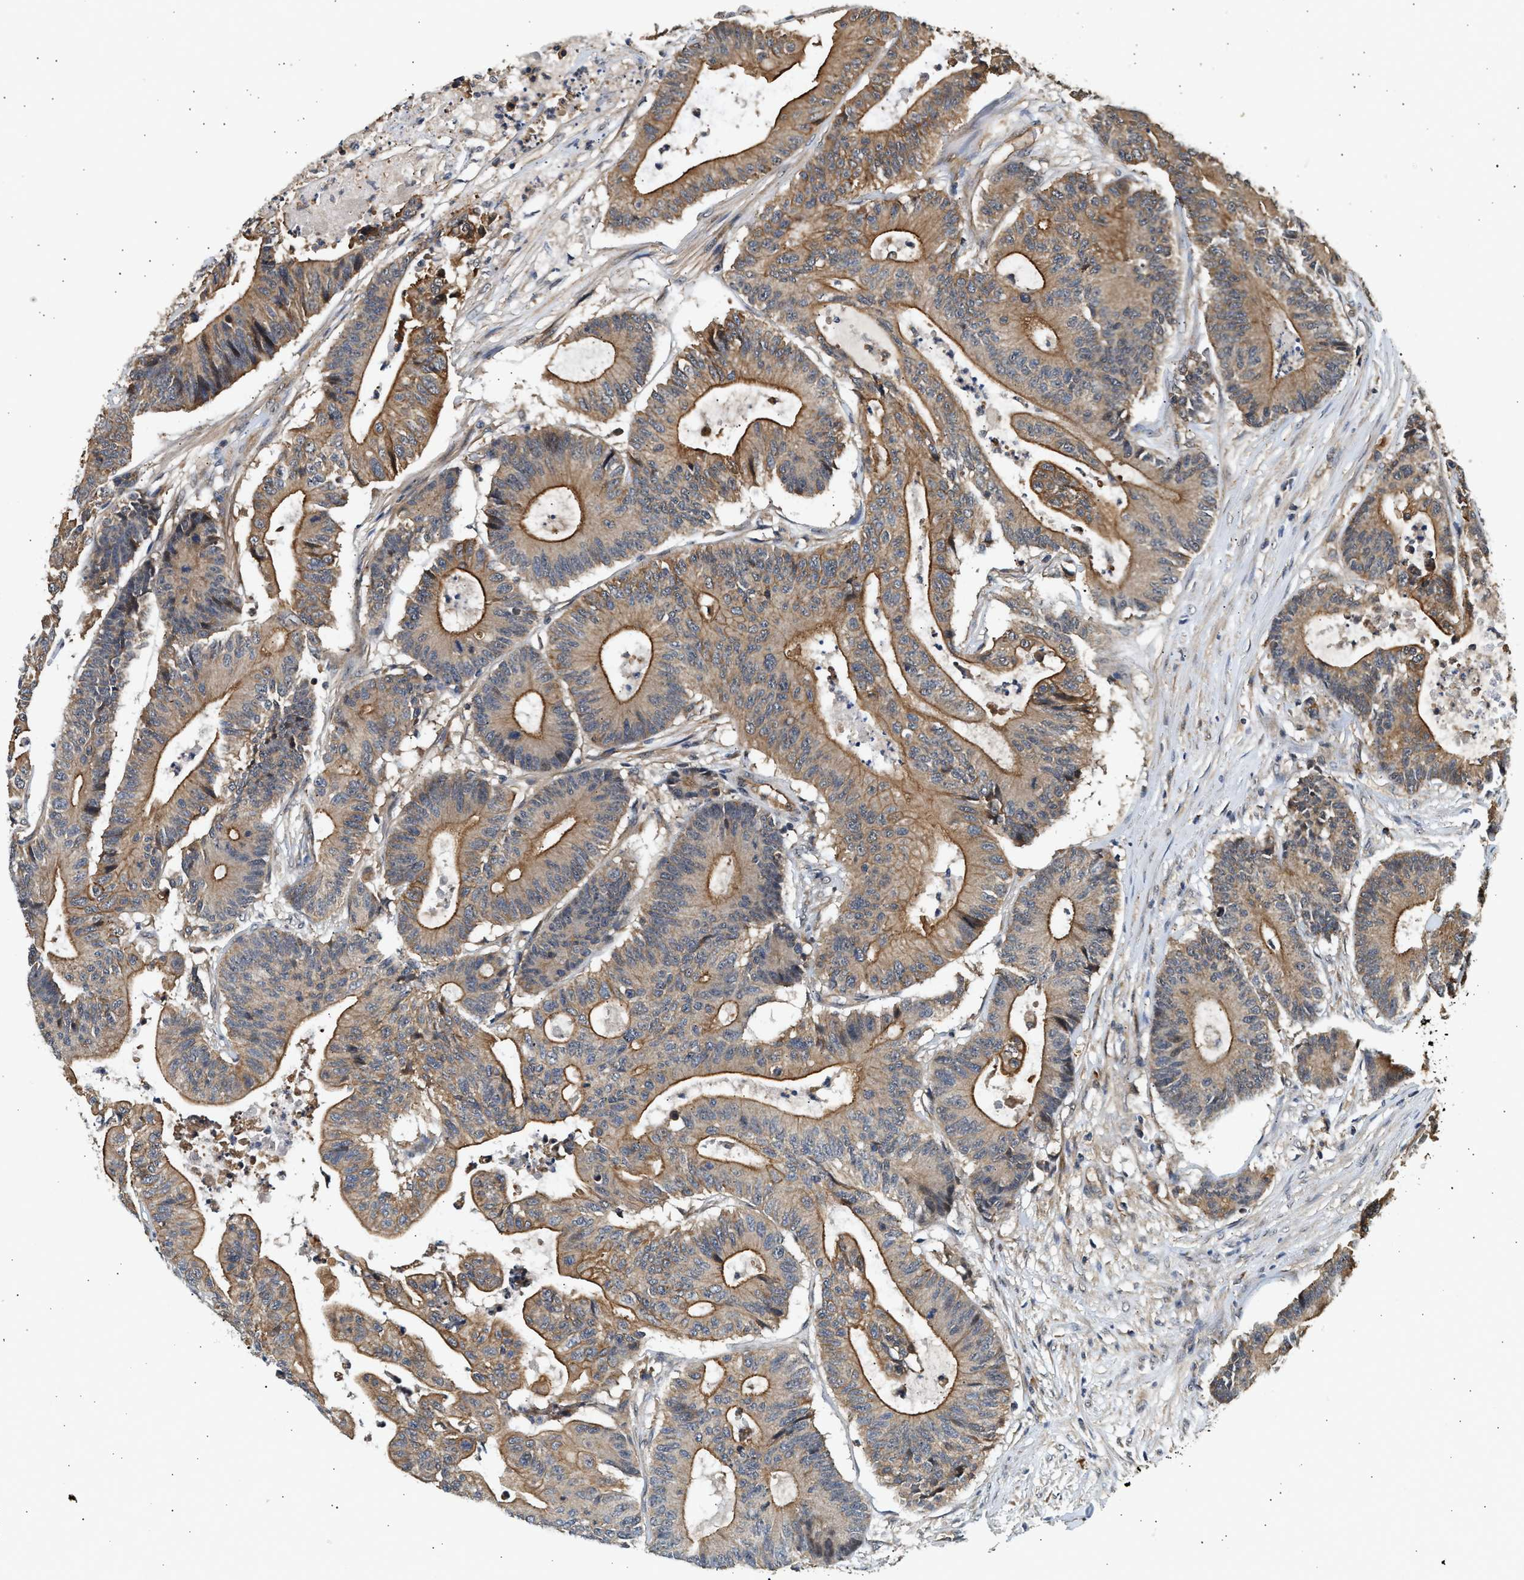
{"staining": {"intensity": "moderate", "quantity": ">75%", "location": "cytoplasmic/membranous"}, "tissue": "colorectal cancer", "cell_type": "Tumor cells", "image_type": "cancer", "snomed": [{"axis": "morphology", "description": "Adenocarcinoma, NOS"}, {"axis": "topography", "description": "Colon"}], "caption": "Immunohistochemical staining of human colorectal adenocarcinoma exhibits medium levels of moderate cytoplasmic/membranous staining in approximately >75% of tumor cells.", "gene": "DUSP14", "patient": {"sex": "female", "age": 84}}